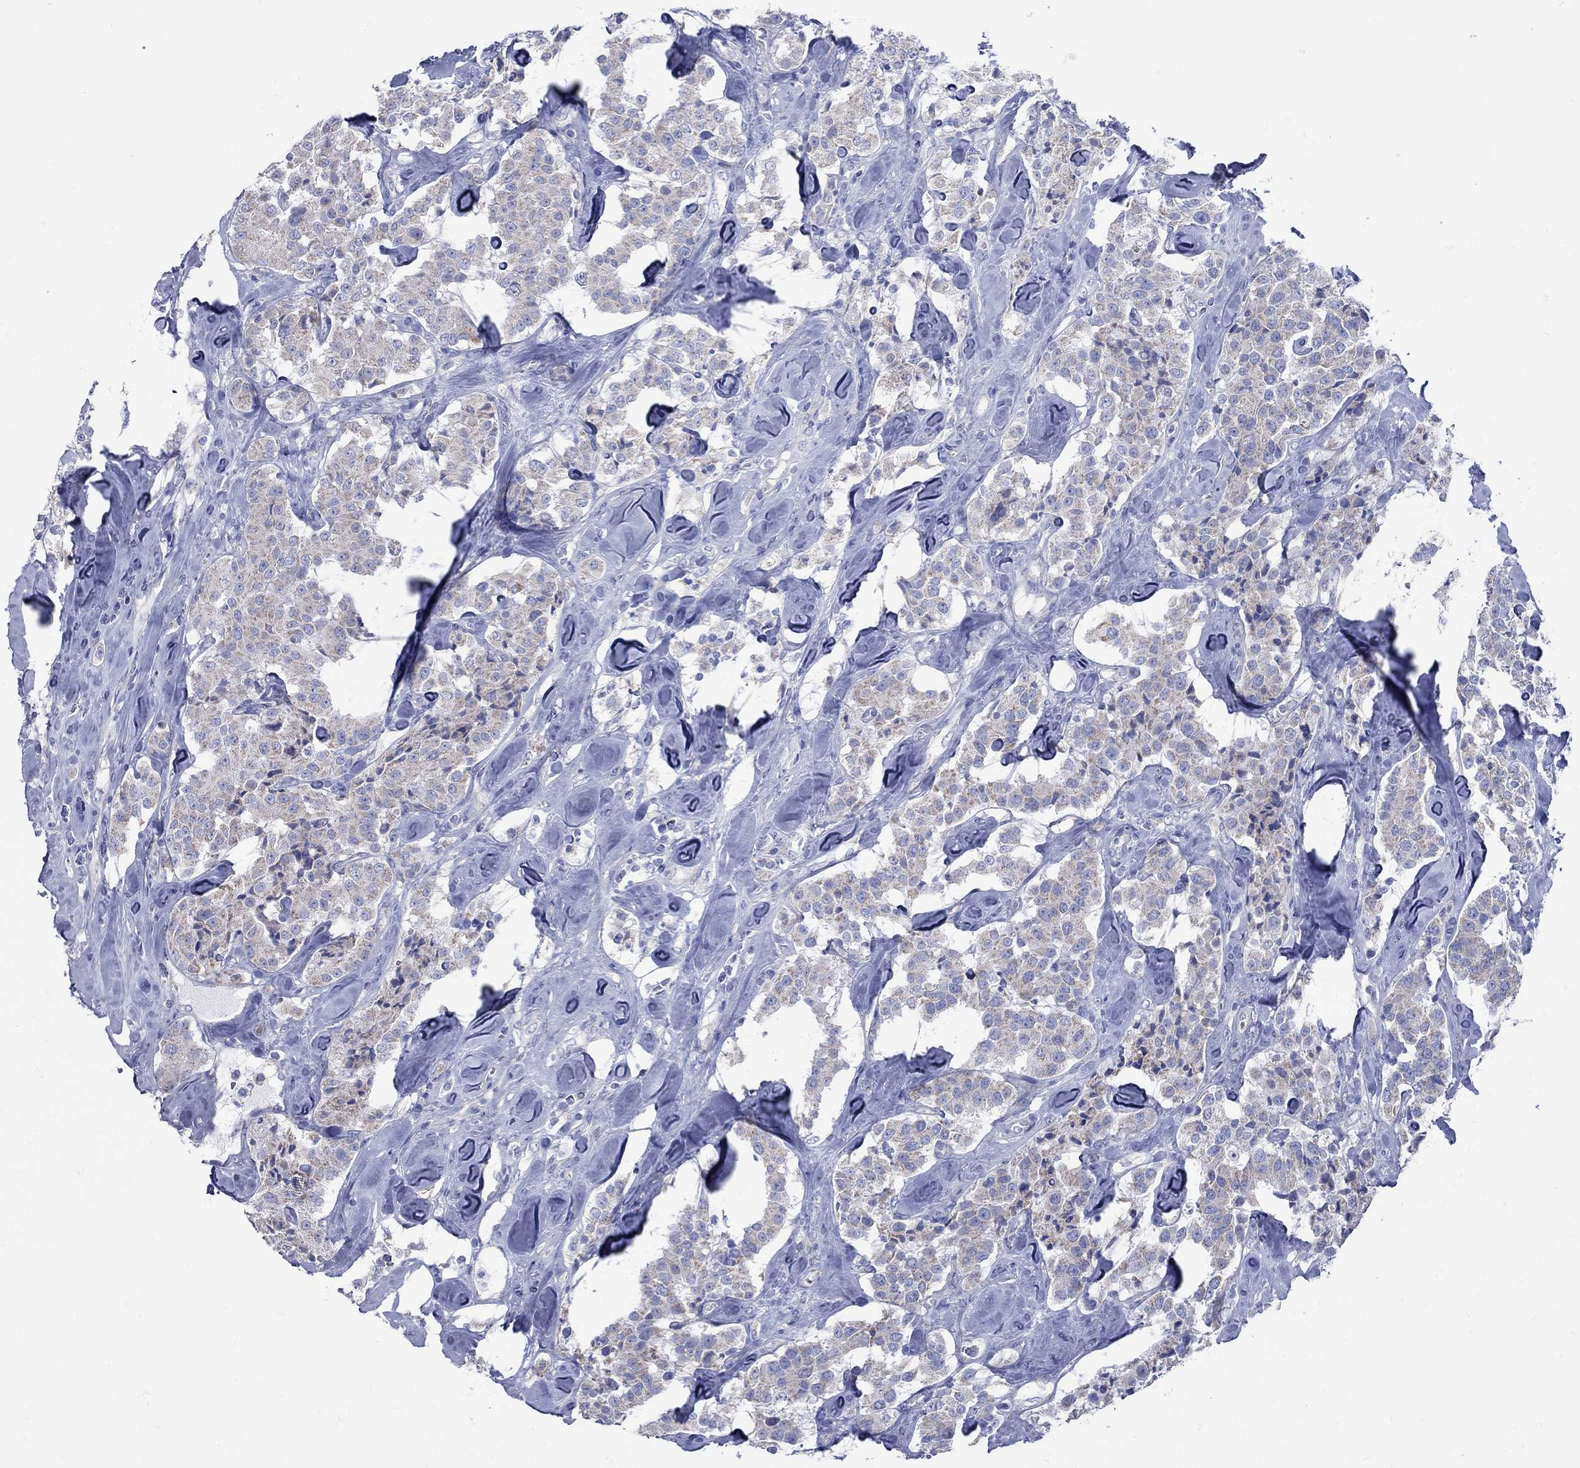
{"staining": {"intensity": "weak", "quantity": ">75%", "location": "cytoplasmic/membranous"}, "tissue": "carcinoid", "cell_type": "Tumor cells", "image_type": "cancer", "snomed": [{"axis": "morphology", "description": "Carcinoid, malignant, NOS"}, {"axis": "topography", "description": "Pancreas"}], "caption": "Tumor cells exhibit weak cytoplasmic/membranous staining in about >75% of cells in carcinoid.", "gene": "PDZD3", "patient": {"sex": "male", "age": 41}}